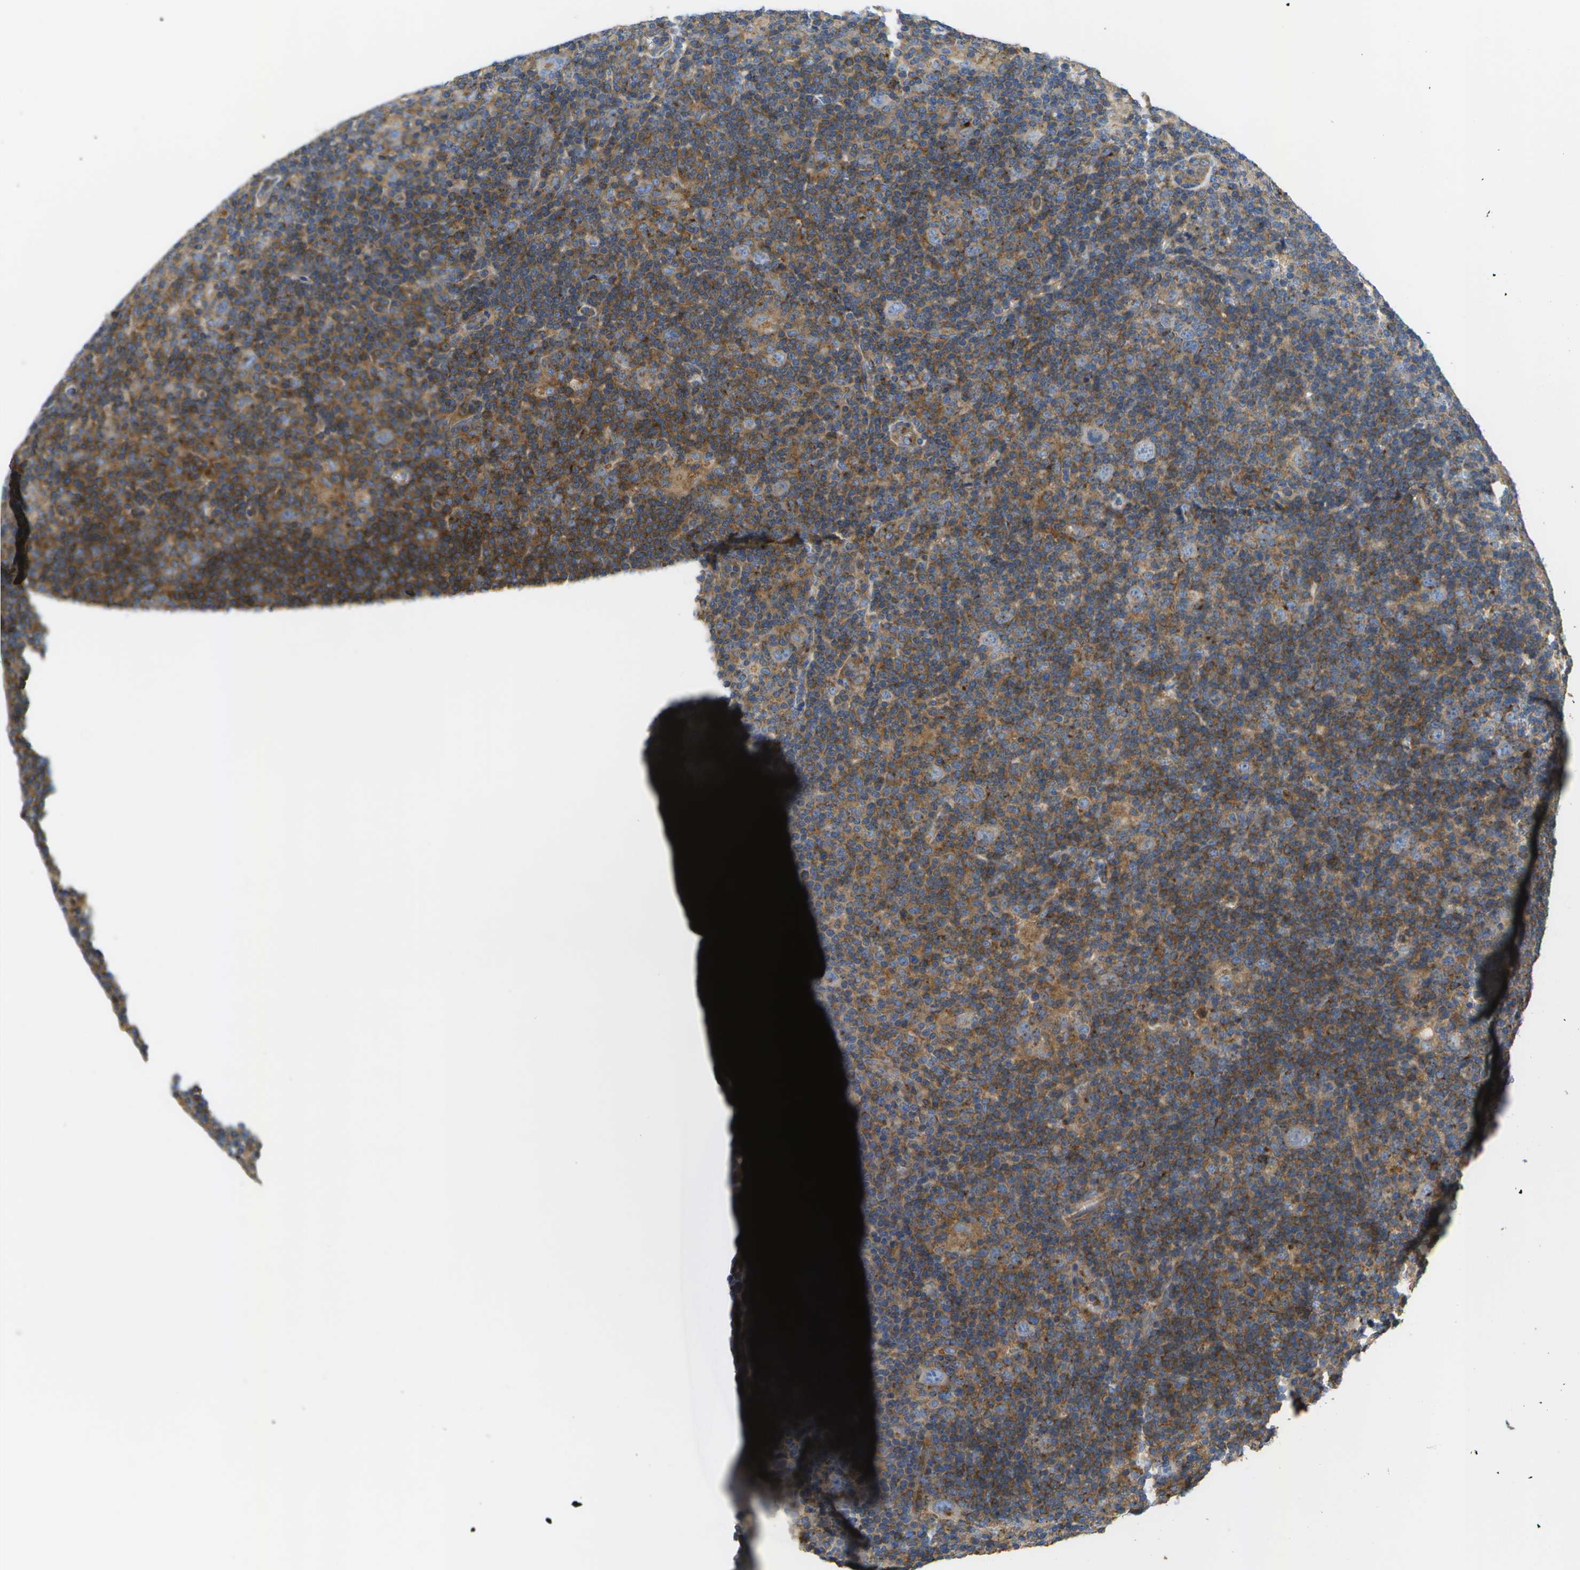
{"staining": {"intensity": "negative", "quantity": "none", "location": "none"}, "tissue": "lymphoma", "cell_type": "Tumor cells", "image_type": "cancer", "snomed": [{"axis": "morphology", "description": "Hodgkin's disease, NOS"}, {"axis": "topography", "description": "Lymph node"}], "caption": "Histopathology image shows no significant protein staining in tumor cells of lymphoma.", "gene": "BST2", "patient": {"sex": "female", "age": 57}}